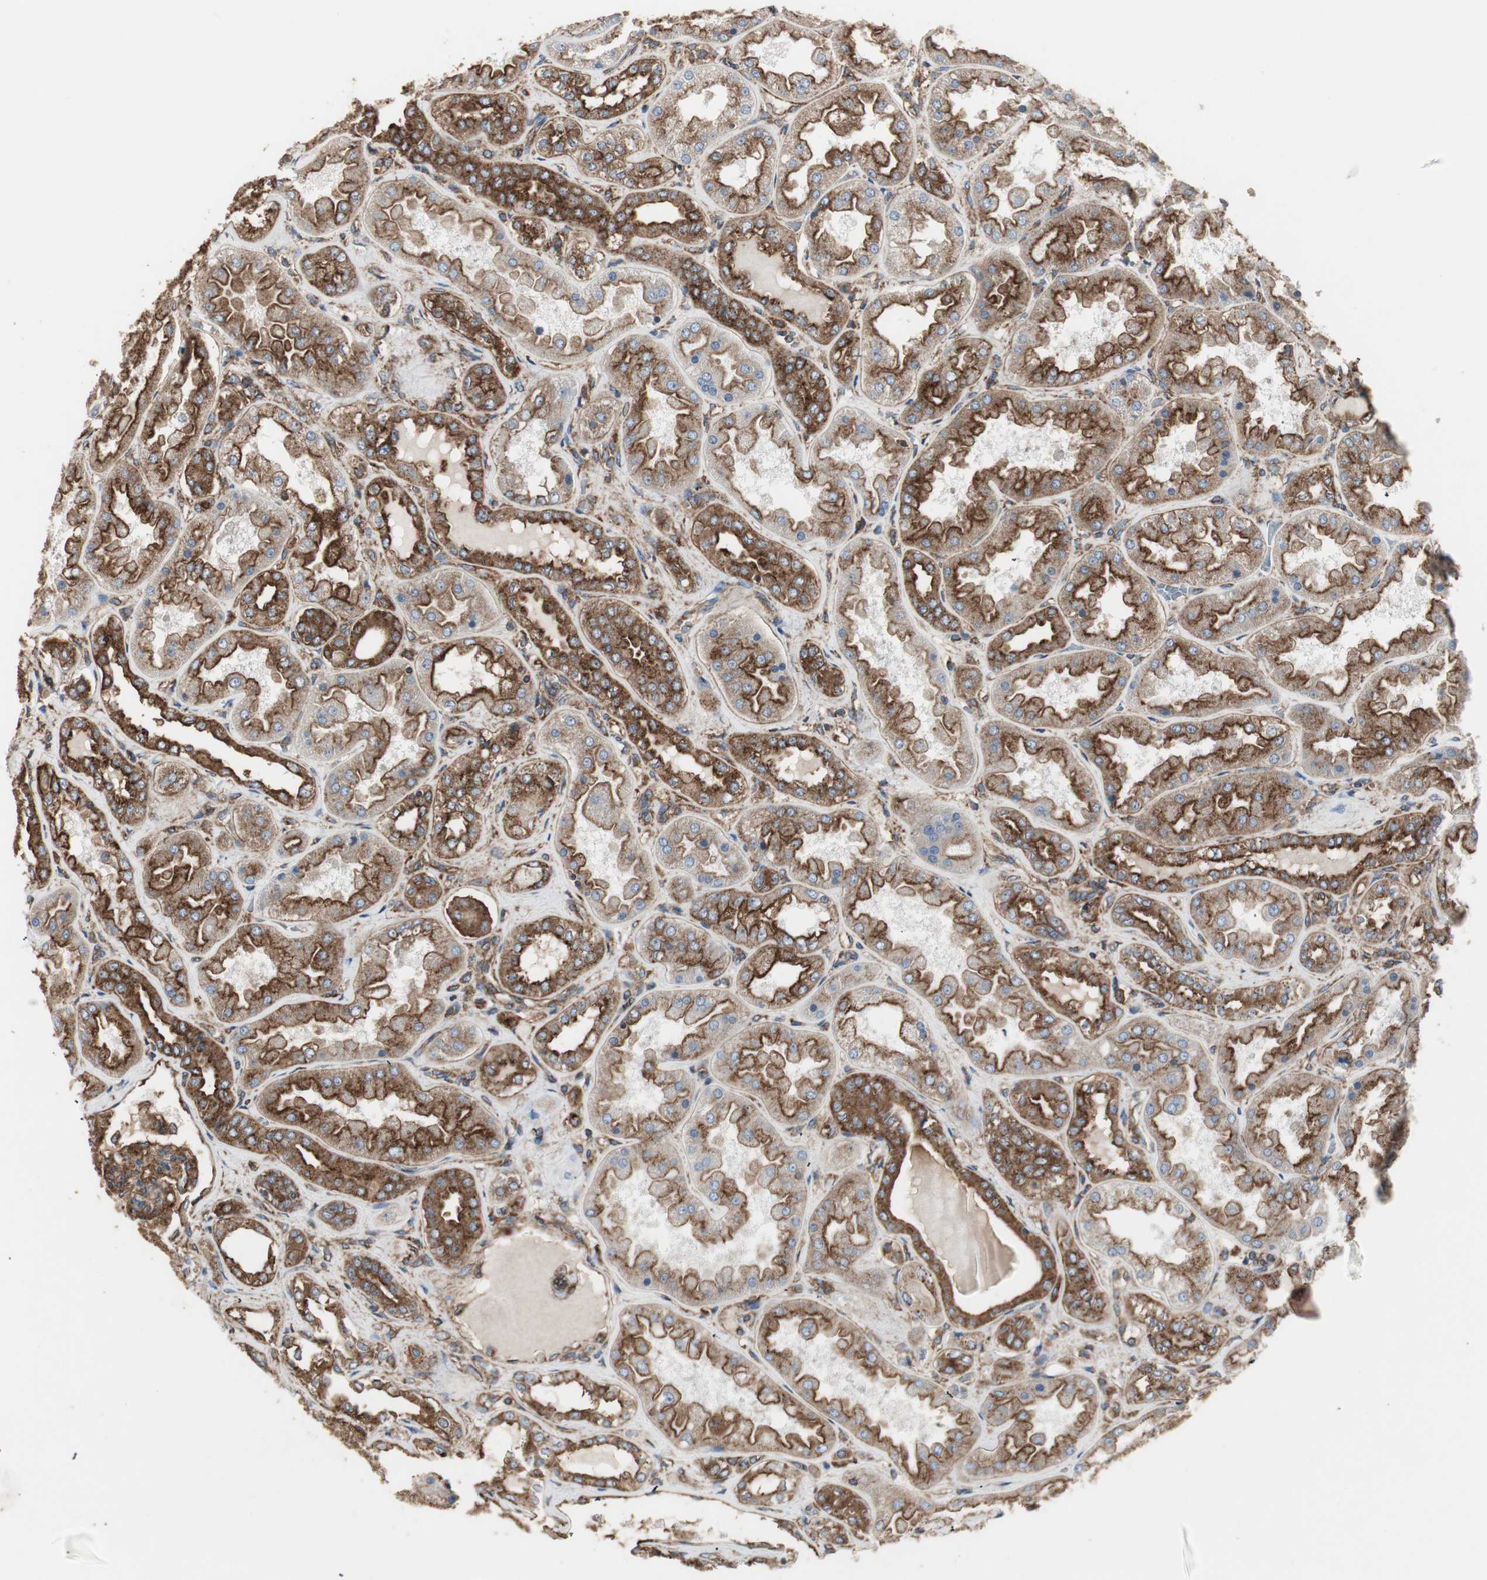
{"staining": {"intensity": "strong", "quantity": ">75%", "location": "cytoplasmic/membranous"}, "tissue": "kidney", "cell_type": "Cells in glomeruli", "image_type": "normal", "snomed": [{"axis": "morphology", "description": "Normal tissue, NOS"}, {"axis": "topography", "description": "Kidney"}], "caption": "Immunohistochemical staining of unremarkable human kidney shows strong cytoplasmic/membranous protein positivity in approximately >75% of cells in glomeruli.", "gene": "H6PD", "patient": {"sex": "female", "age": 56}}